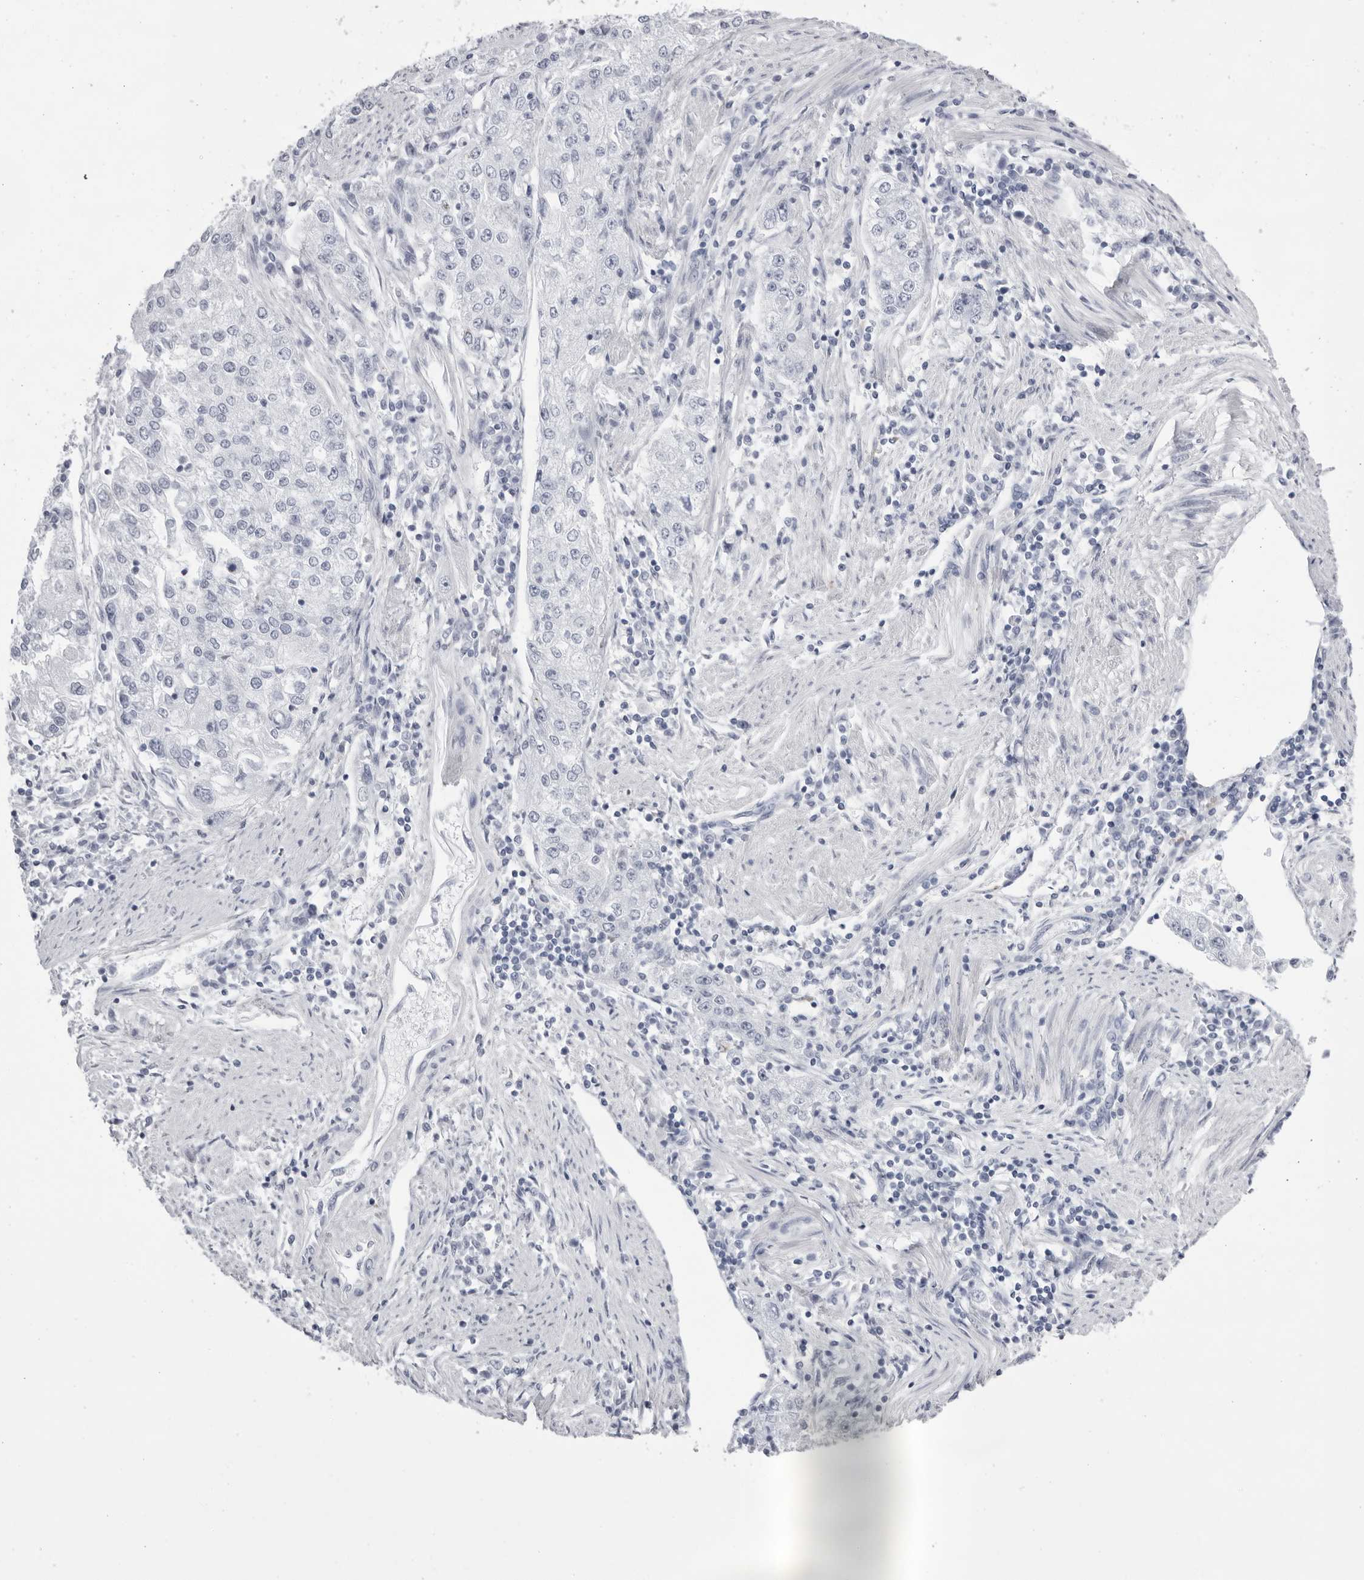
{"staining": {"intensity": "negative", "quantity": "none", "location": "none"}, "tissue": "endometrial cancer", "cell_type": "Tumor cells", "image_type": "cancer", "snomed": [{"axis": "morphology", "description": "Adenocarcinoma, NOS"}, {"axis": "topography", "description": "Endometrium"}], "caption": "Immunohistochemical staining of adenocarcinoma (endometrial) shows no significant staining in tumor cells.", "gene": "TMOD4", "patient": {"sex": "female", "age": 49}}